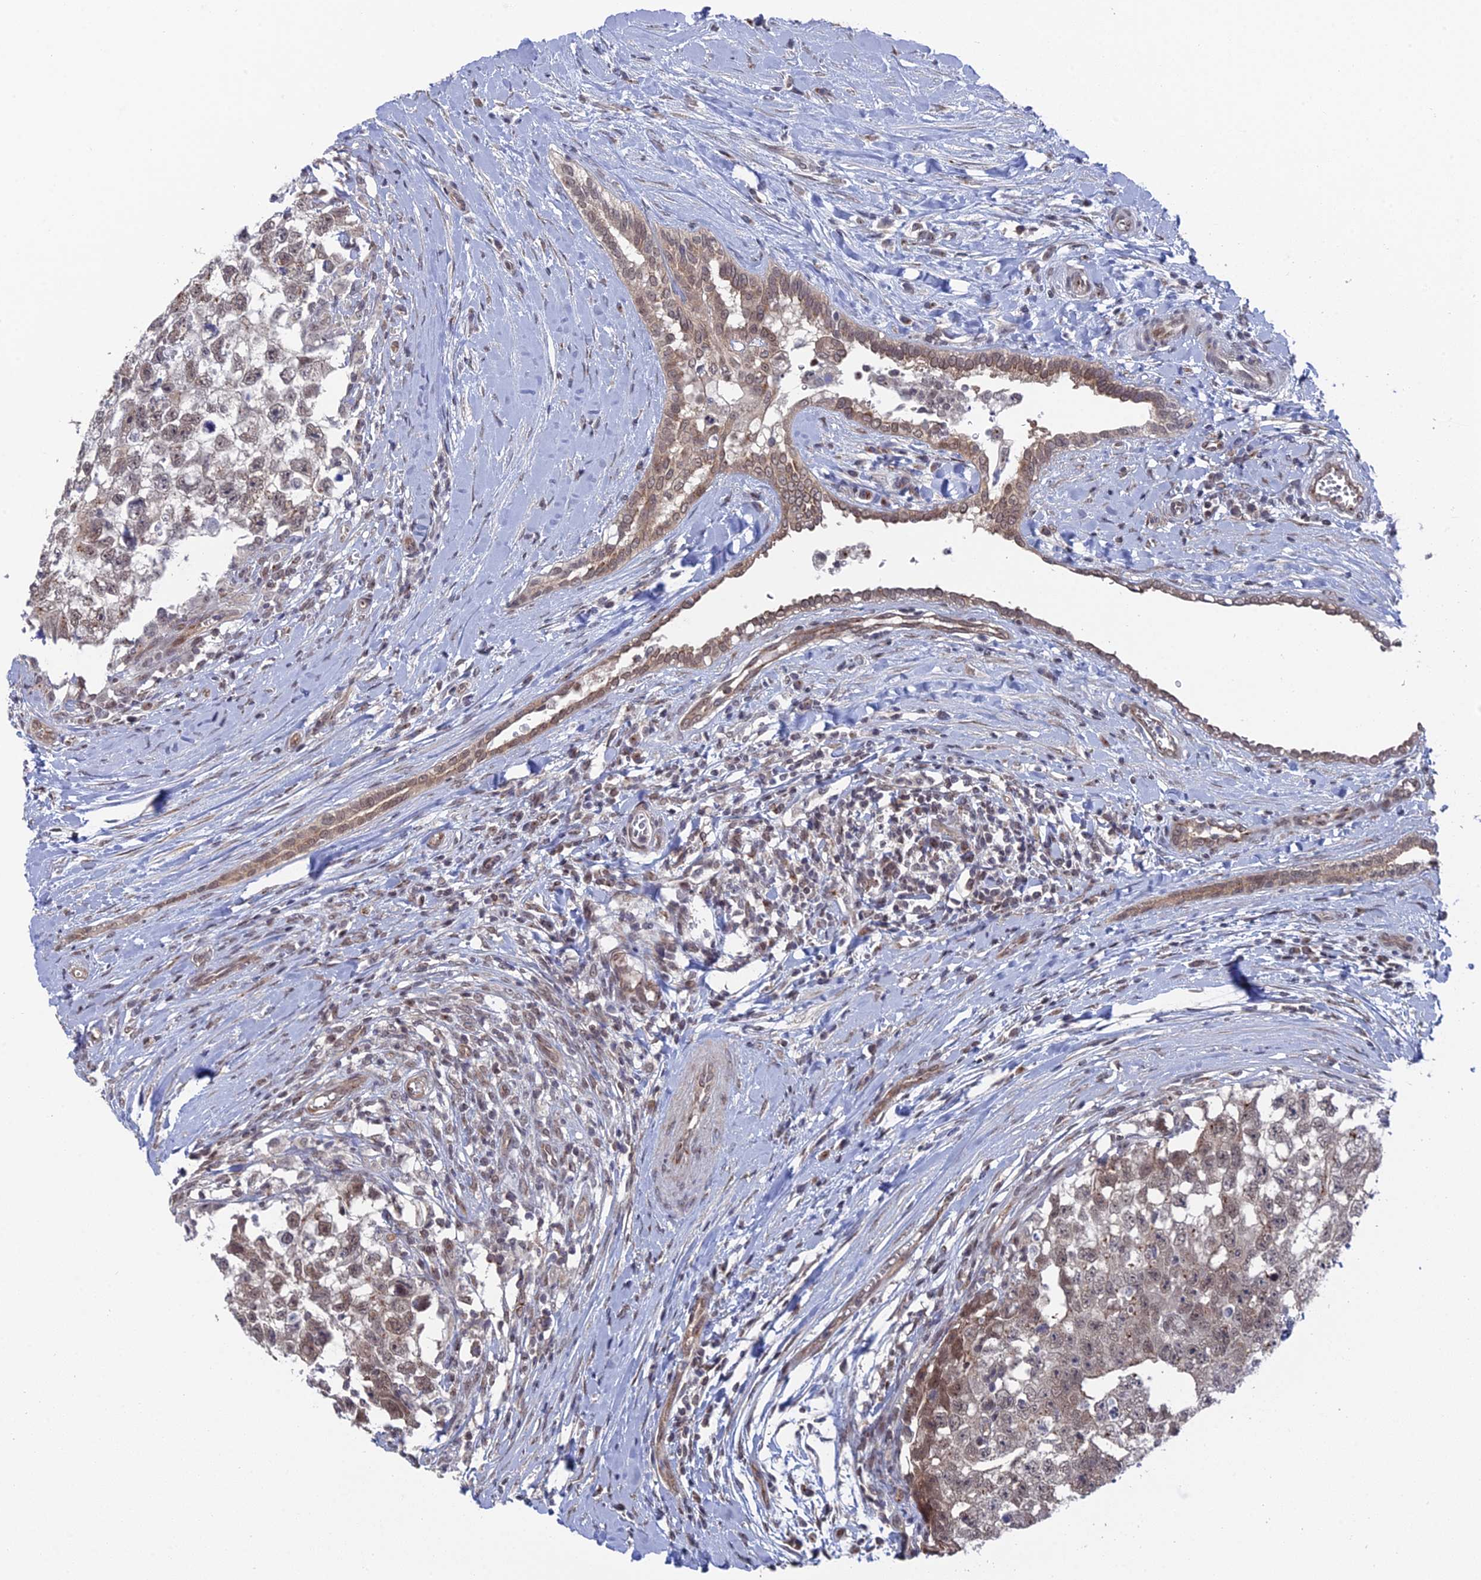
{"staining": {"intensity": "weak", "quantity": "25%-75%", "location": "nuclear"}, "tissue": "testis cancer", "cell_type": "Tumor cells", "image_type": "cancer", "snomed": [{"axis": "morphology", "description": "Seminoma, NOS"}, {"axis": "morphology", "description": "Carcinoma, Embryonal, NOS"}, {"axis": "topography", "description": "Testis"}], "caption": "Immunohistochemical staining of testis cancer displays low levels of weak nuclear expression in approximately 25%-75% of tumor cells.", "gene": "FHIP2A", "patient": {"sex": "male", "age": 29}}